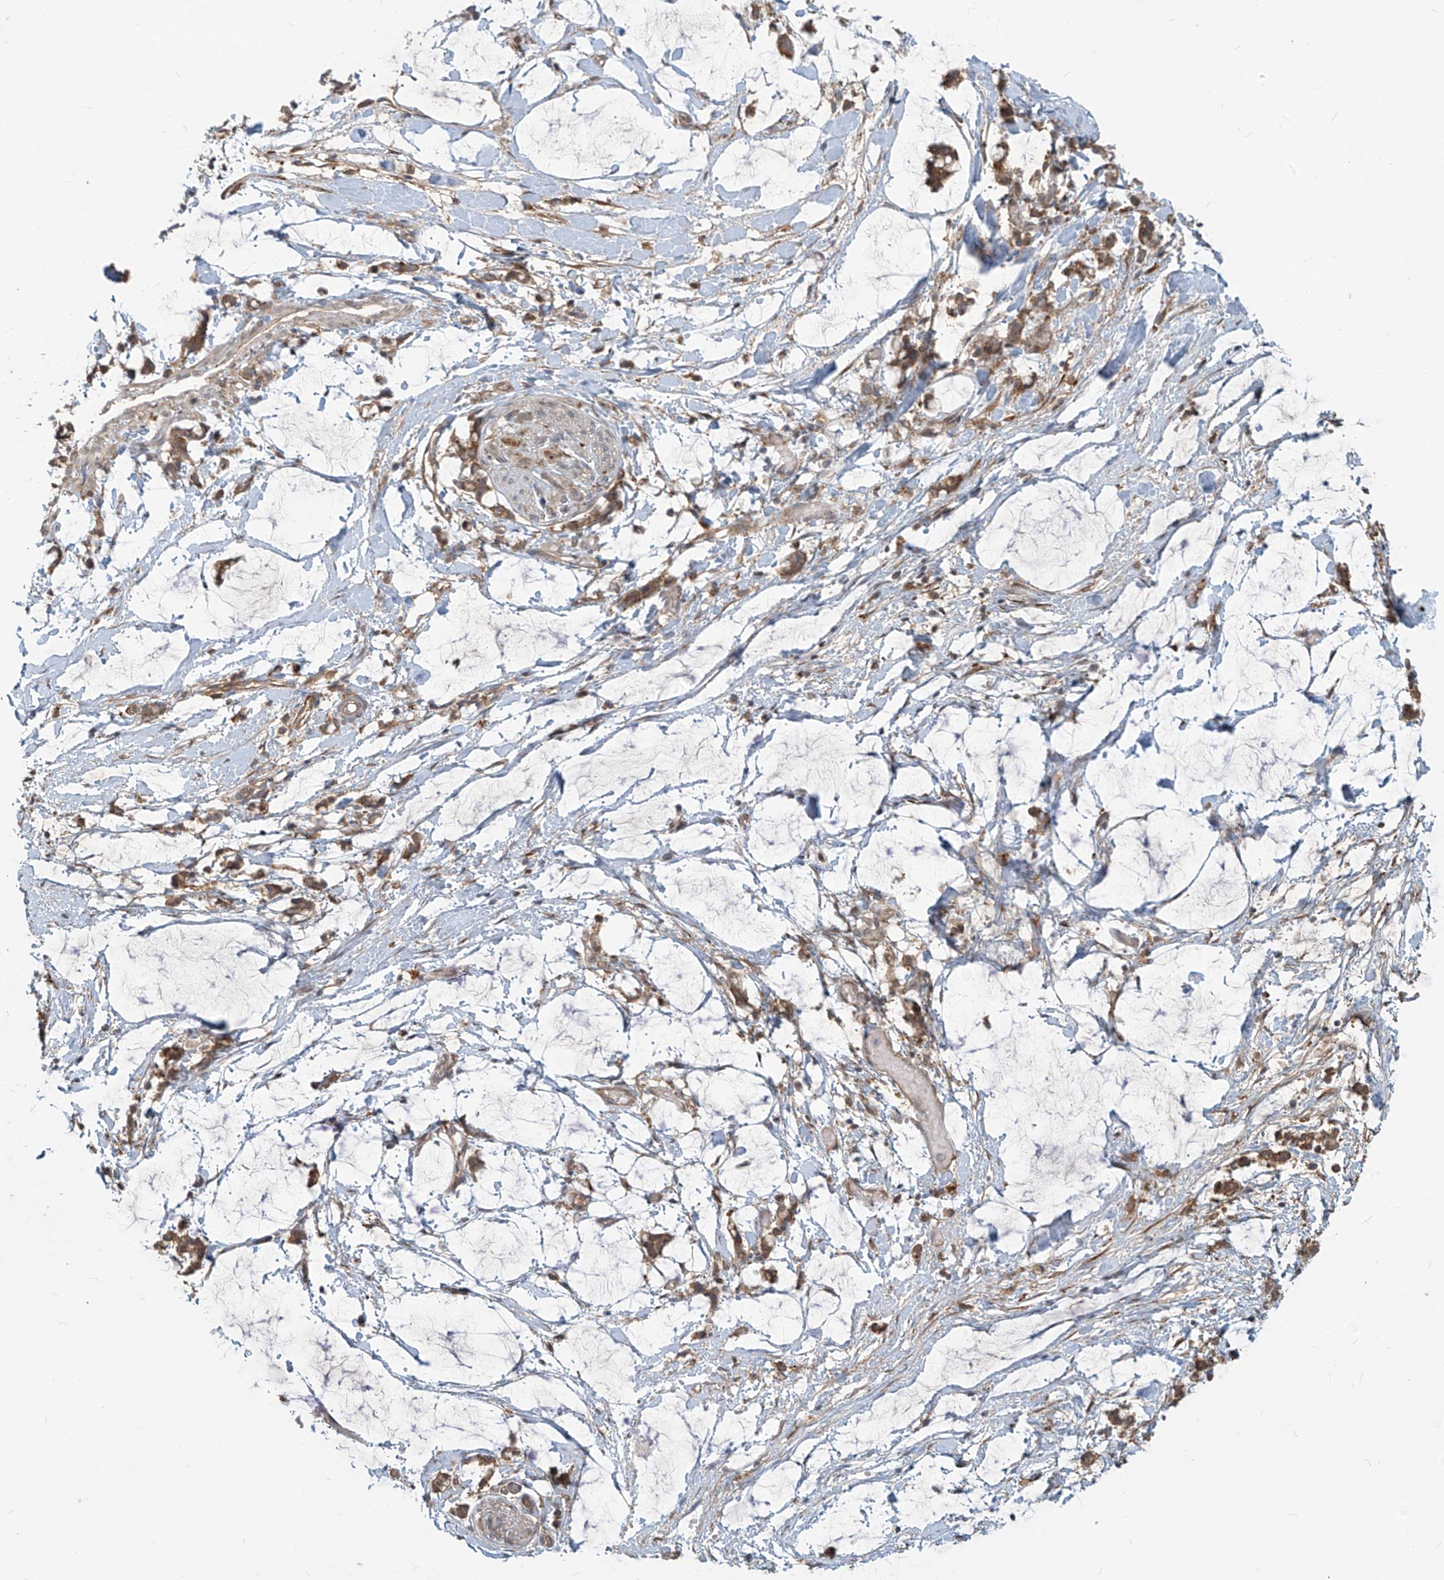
{"staining": {"intensity": "moderate", "quantity": ">75%", "location": "cytoplasmic/membranous"}, "tissue": "adipose tissue", "cell_type": "Adipocytes", "image_type": "normal", "snomed": [{"axis": "morphology", "description": "Normal tissue, NOS"}, {"axis": "morphology", "description": "Adenocarcinoma, NOS"}, {"axis": "topography", "description": "Colon"}, {"axis": "topography", "description": "Peripheral nerve tissue"}], "caption": "Immunohistochemistry (IHC) image of unremarkable adipose tissue stained for a protein (brown), which demonstrates medium levels of moderate cytoplasmic/membranous staining in approximately >75% of adipocytes.", "gene": "KATNIP", "patient": {"sex": "male", "age": 14}}